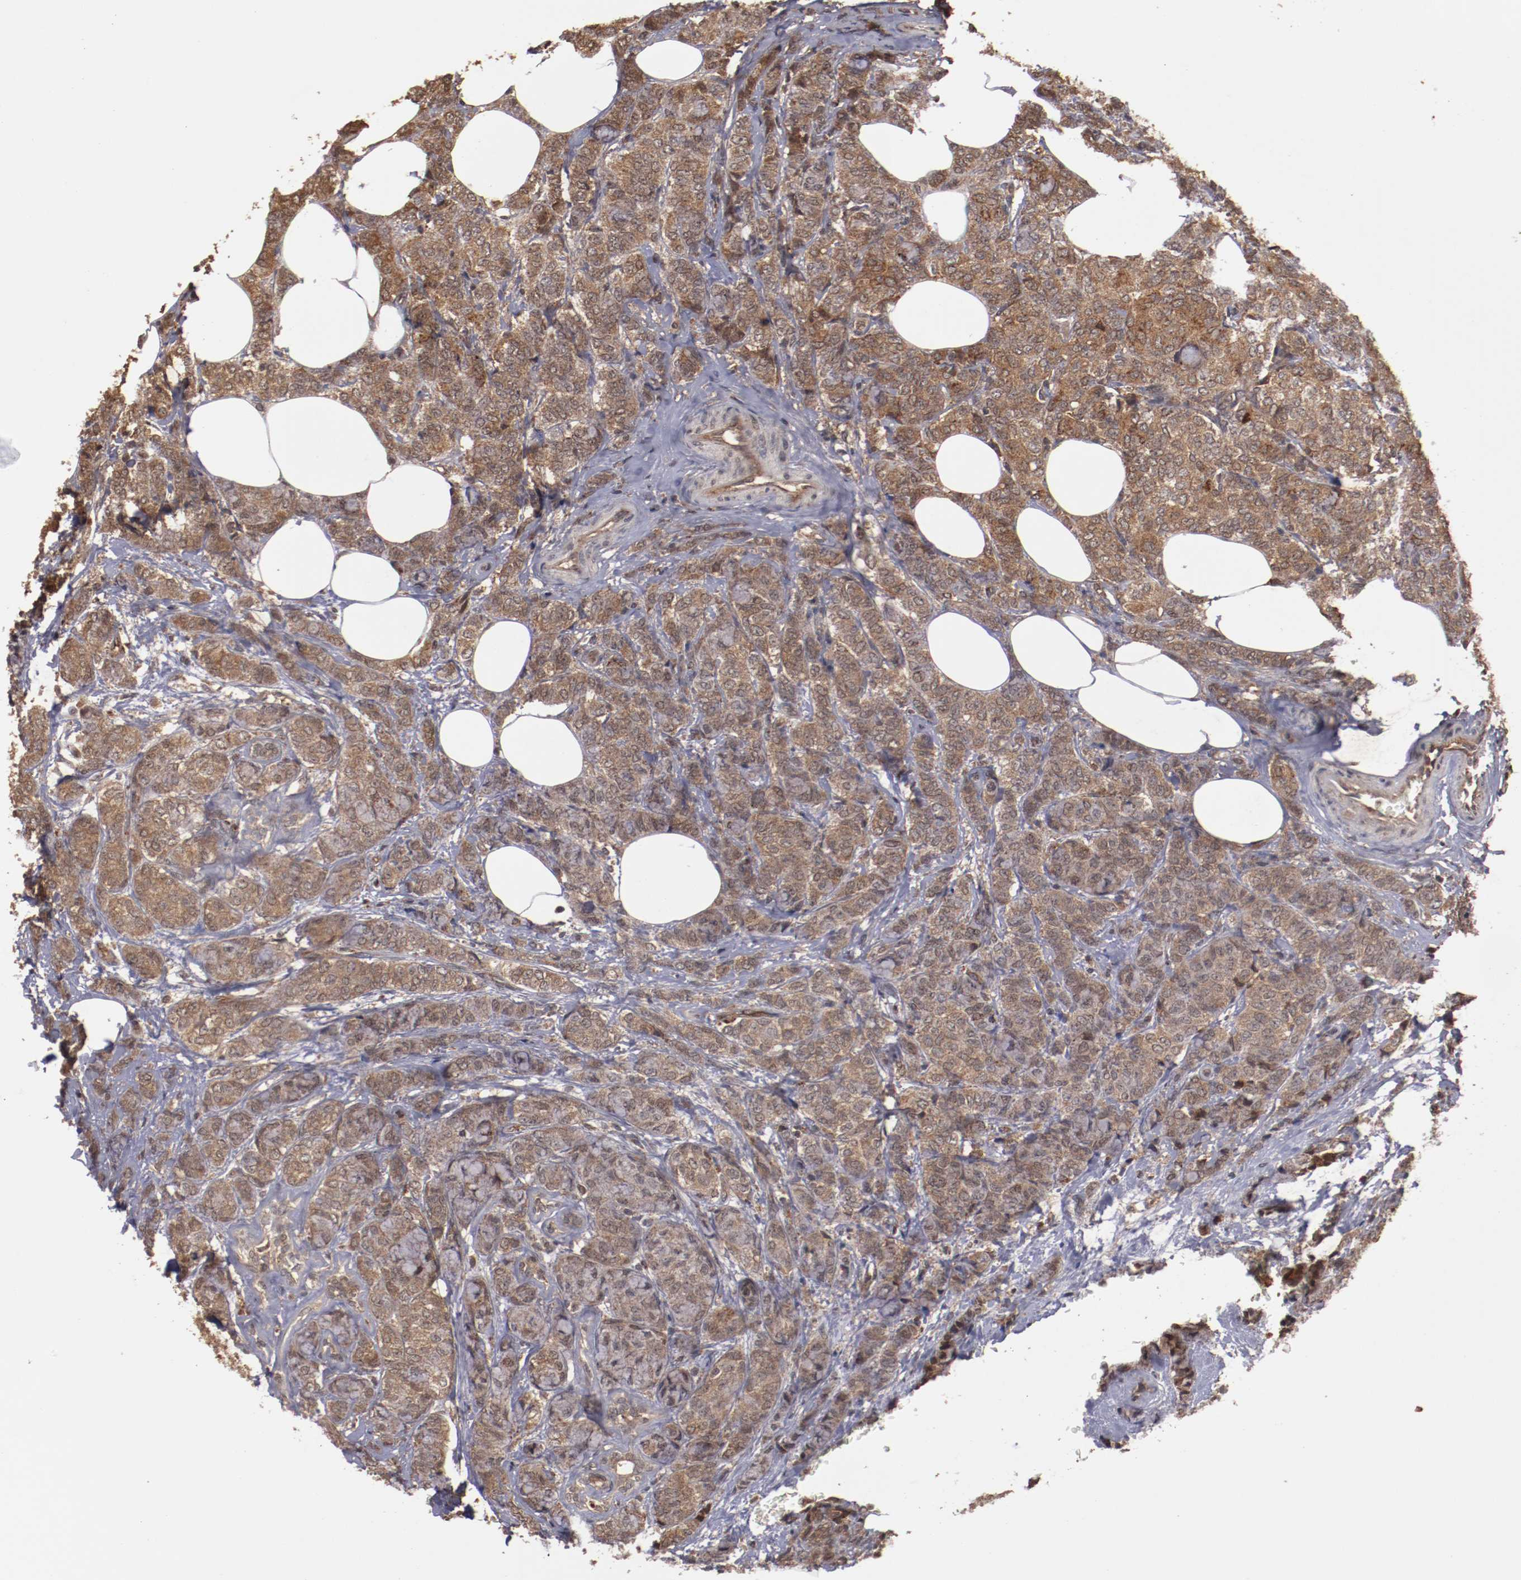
{"staining": {"intensity": "moderate", "quantity": ">75%", "location": "cytoplasmic/membranous"}, "tissue": "breast cancer", "cell_type": "Tumor cells", "image_type": "cancer", "snomed": [{"axis": "morphology", "description": "Lobular carcinoma"}, {"axis": "topography", "description": "Breast"}], "caption": "A histopathology image of lobular carcinoma (breast) stained for a protein reveals moderate cytoplasmic/membranous brown staining in tumor cells.", "gene": "TENM1", "patient": {"sex": "female", "age": 60}}